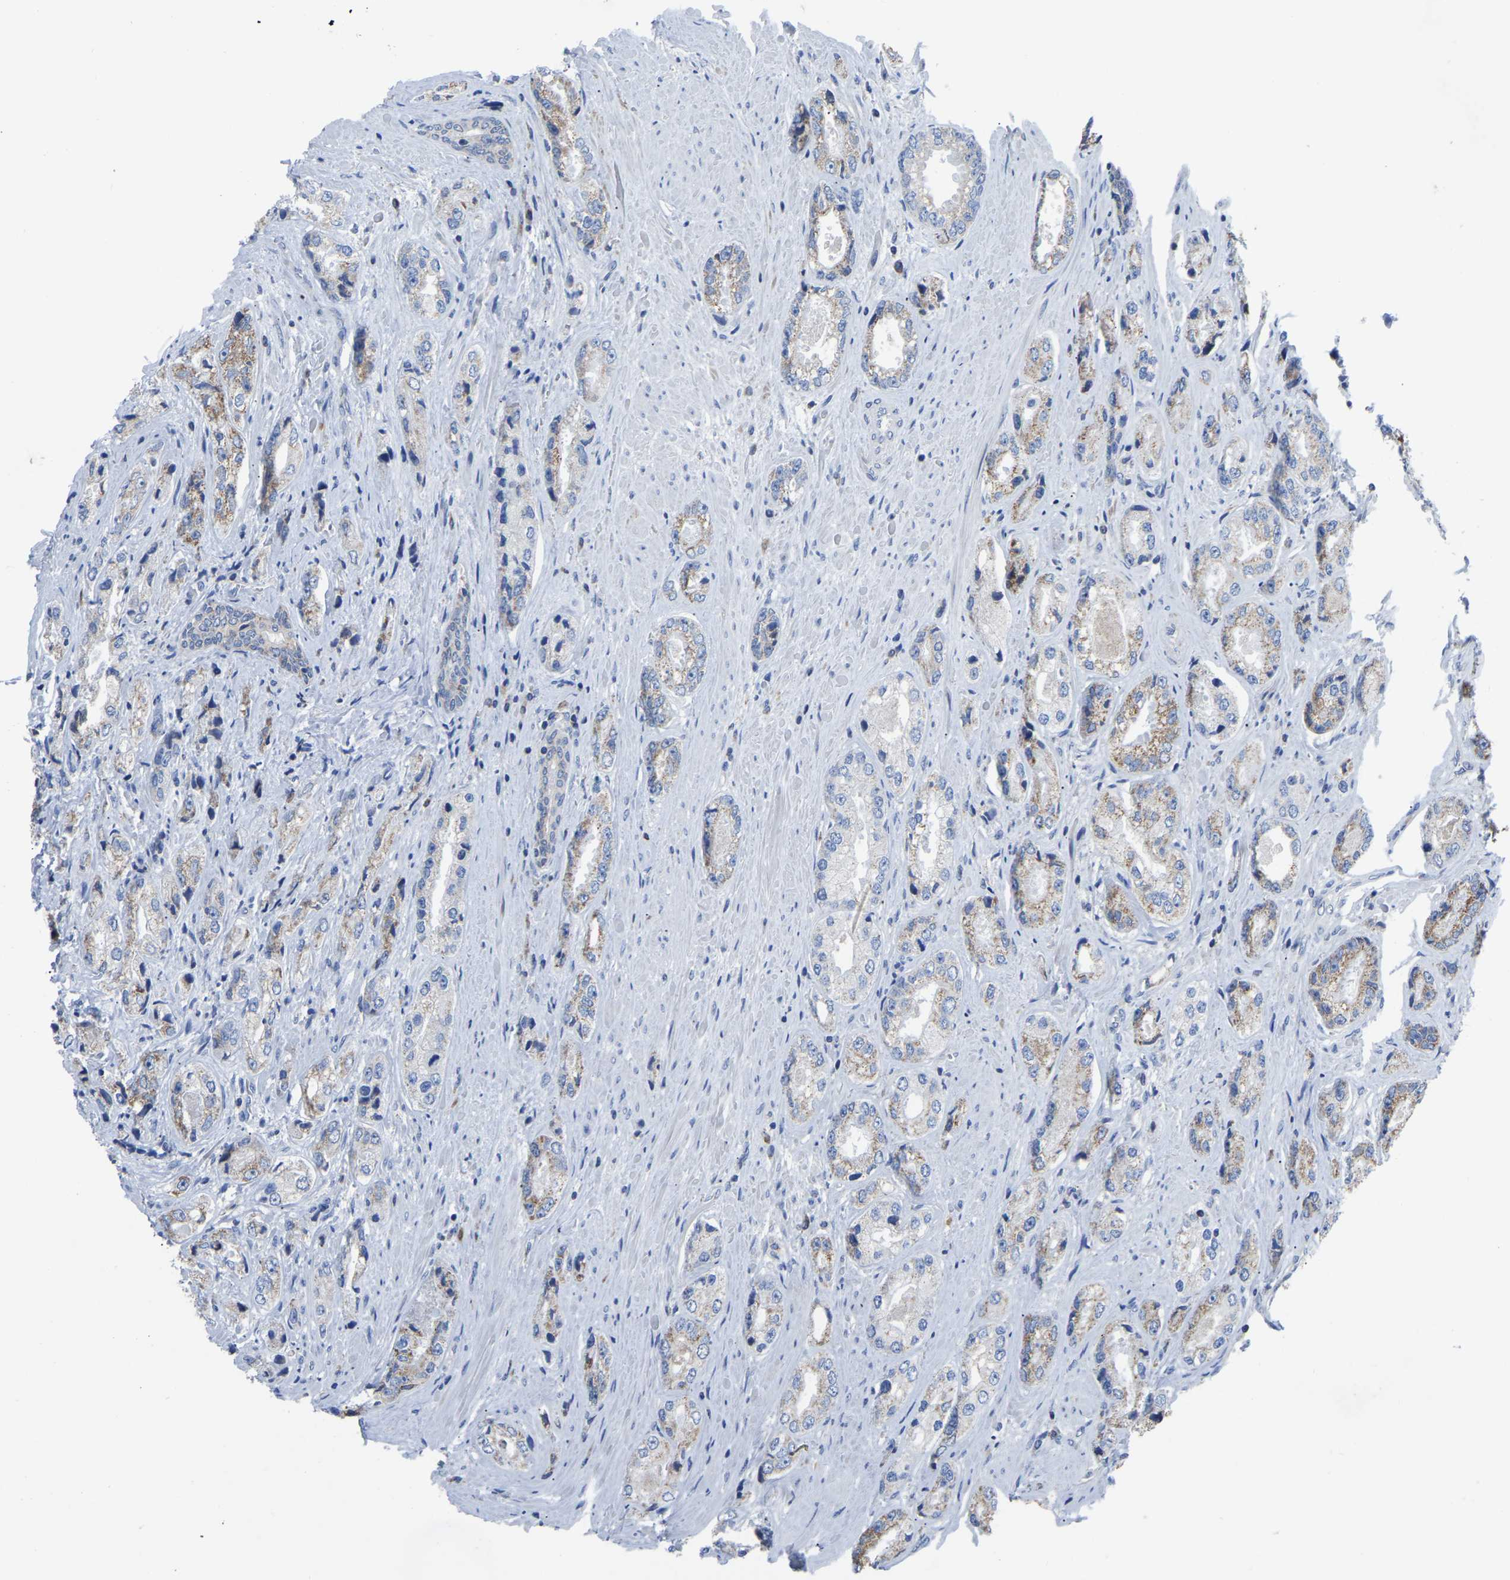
{"staining": {"intensity": "weak", "quantity": "25%-75%", "location": "cytoplasmic/membranous"}, "tissue": "prostate cancer", "cell_type": "Tumor cells", "image_type": "cancer", "snomed": [{"axis": "morphology", "description": "Adenocarcinoma, High grade"}, {"axis": "topography", "description": "Prostate"}], "caption": "A high-resolution photomicrograph shows IHC staining of adenocarcinoma (high-grade) (prostate), which displays weak cytoplasmic/membranous staining in about 25%-75% of tumor cells.", "gene": "ETFA", "patient": {"sex": "male", "age": 61}}